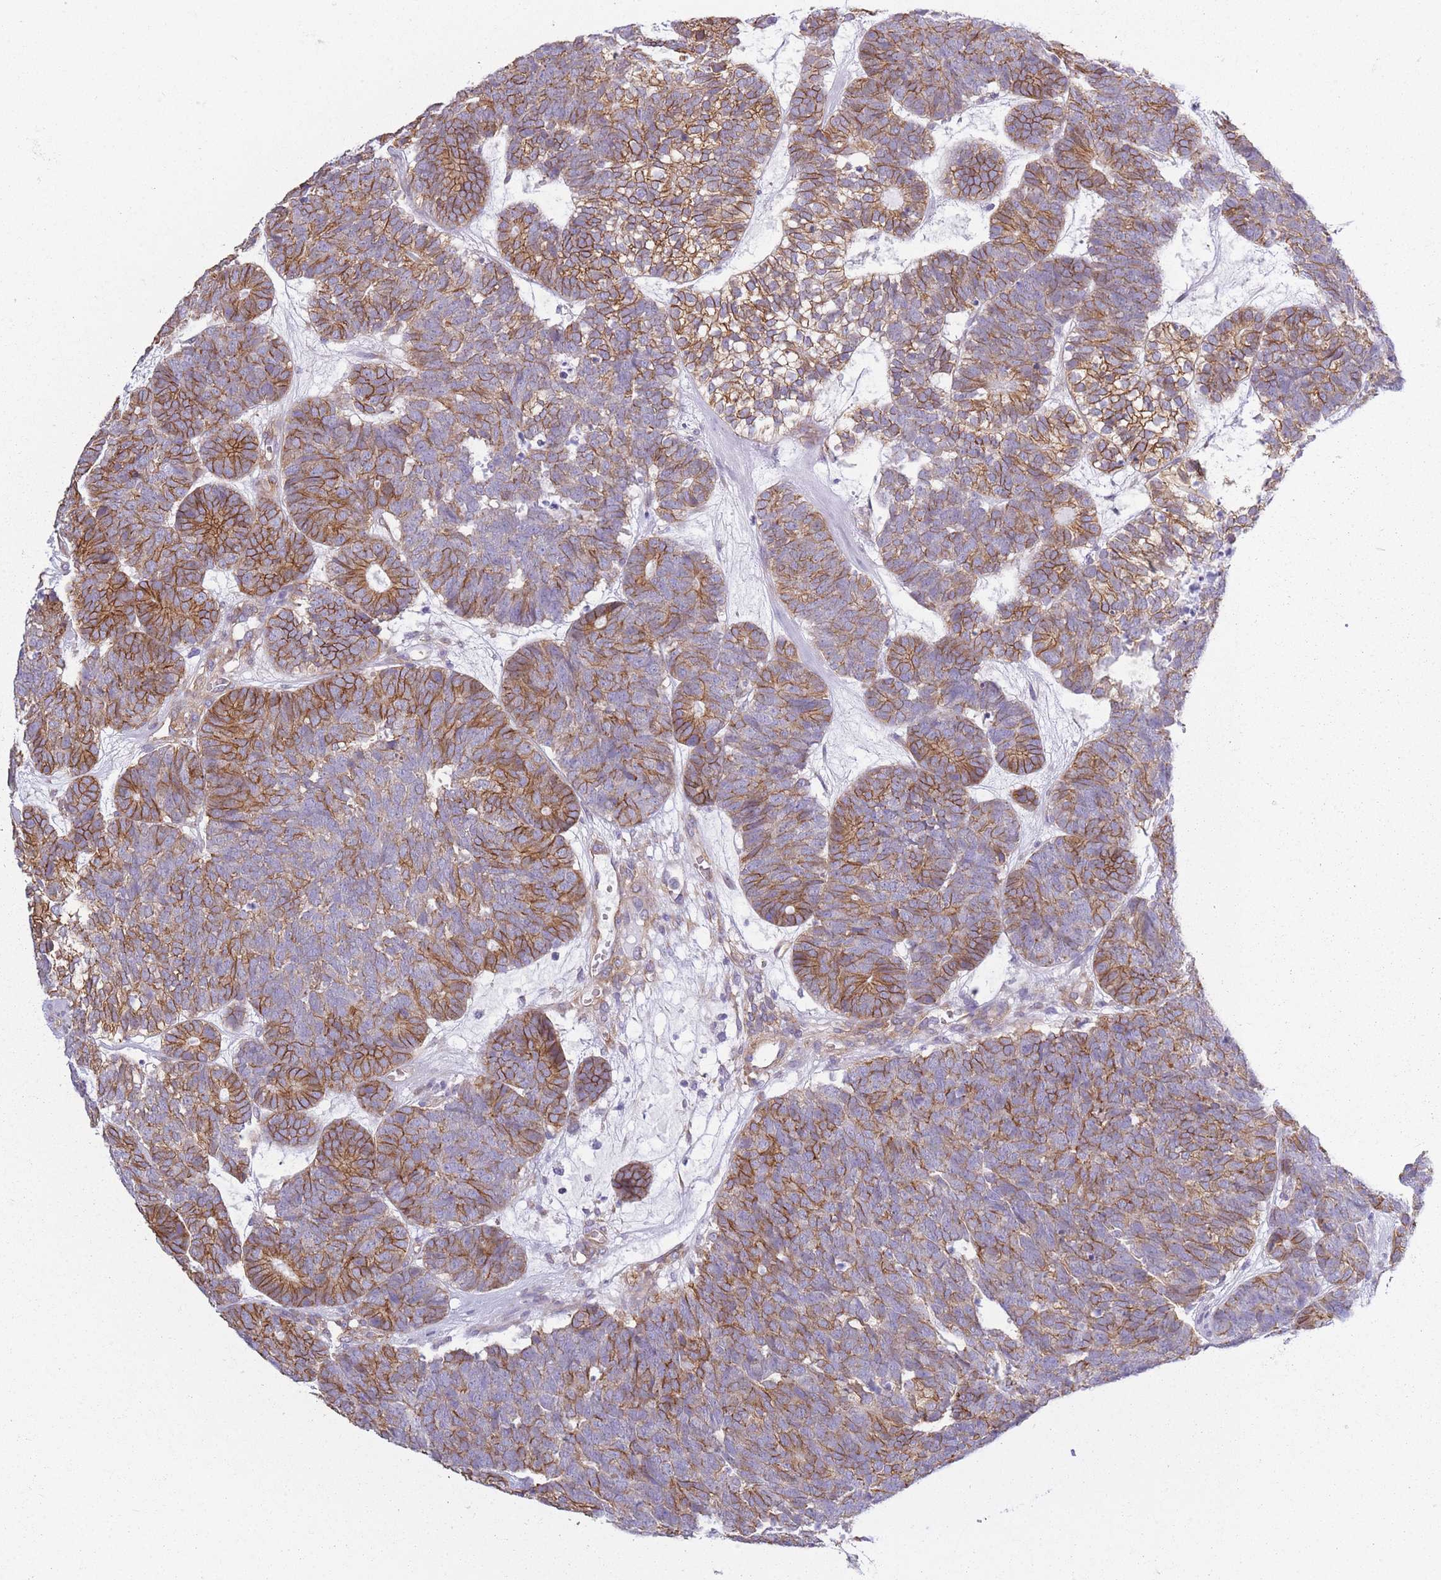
{"staining": {"intensity": "moderate", "quantity": ">75%", "location": "cytoplasmic/membranous"}, "tissue": "head and neck cancer", "cell_type": "Tumor cells", "image_type": "cancer", "snomed": [{"axis": "morphology", "description": "Adenocarcinoma, NOS"}, {"axis": "topography", "description": "Head-Neck"}], "caption": "Head and neck cancer (adenocarcinoma) stained with immunohistochemistry exhibits moderate cytoplasmic/membranous positivity in approximately >75% of tumor cells.", "gene": "ADD1", "patient": {"sex": "female", "age": 81}}